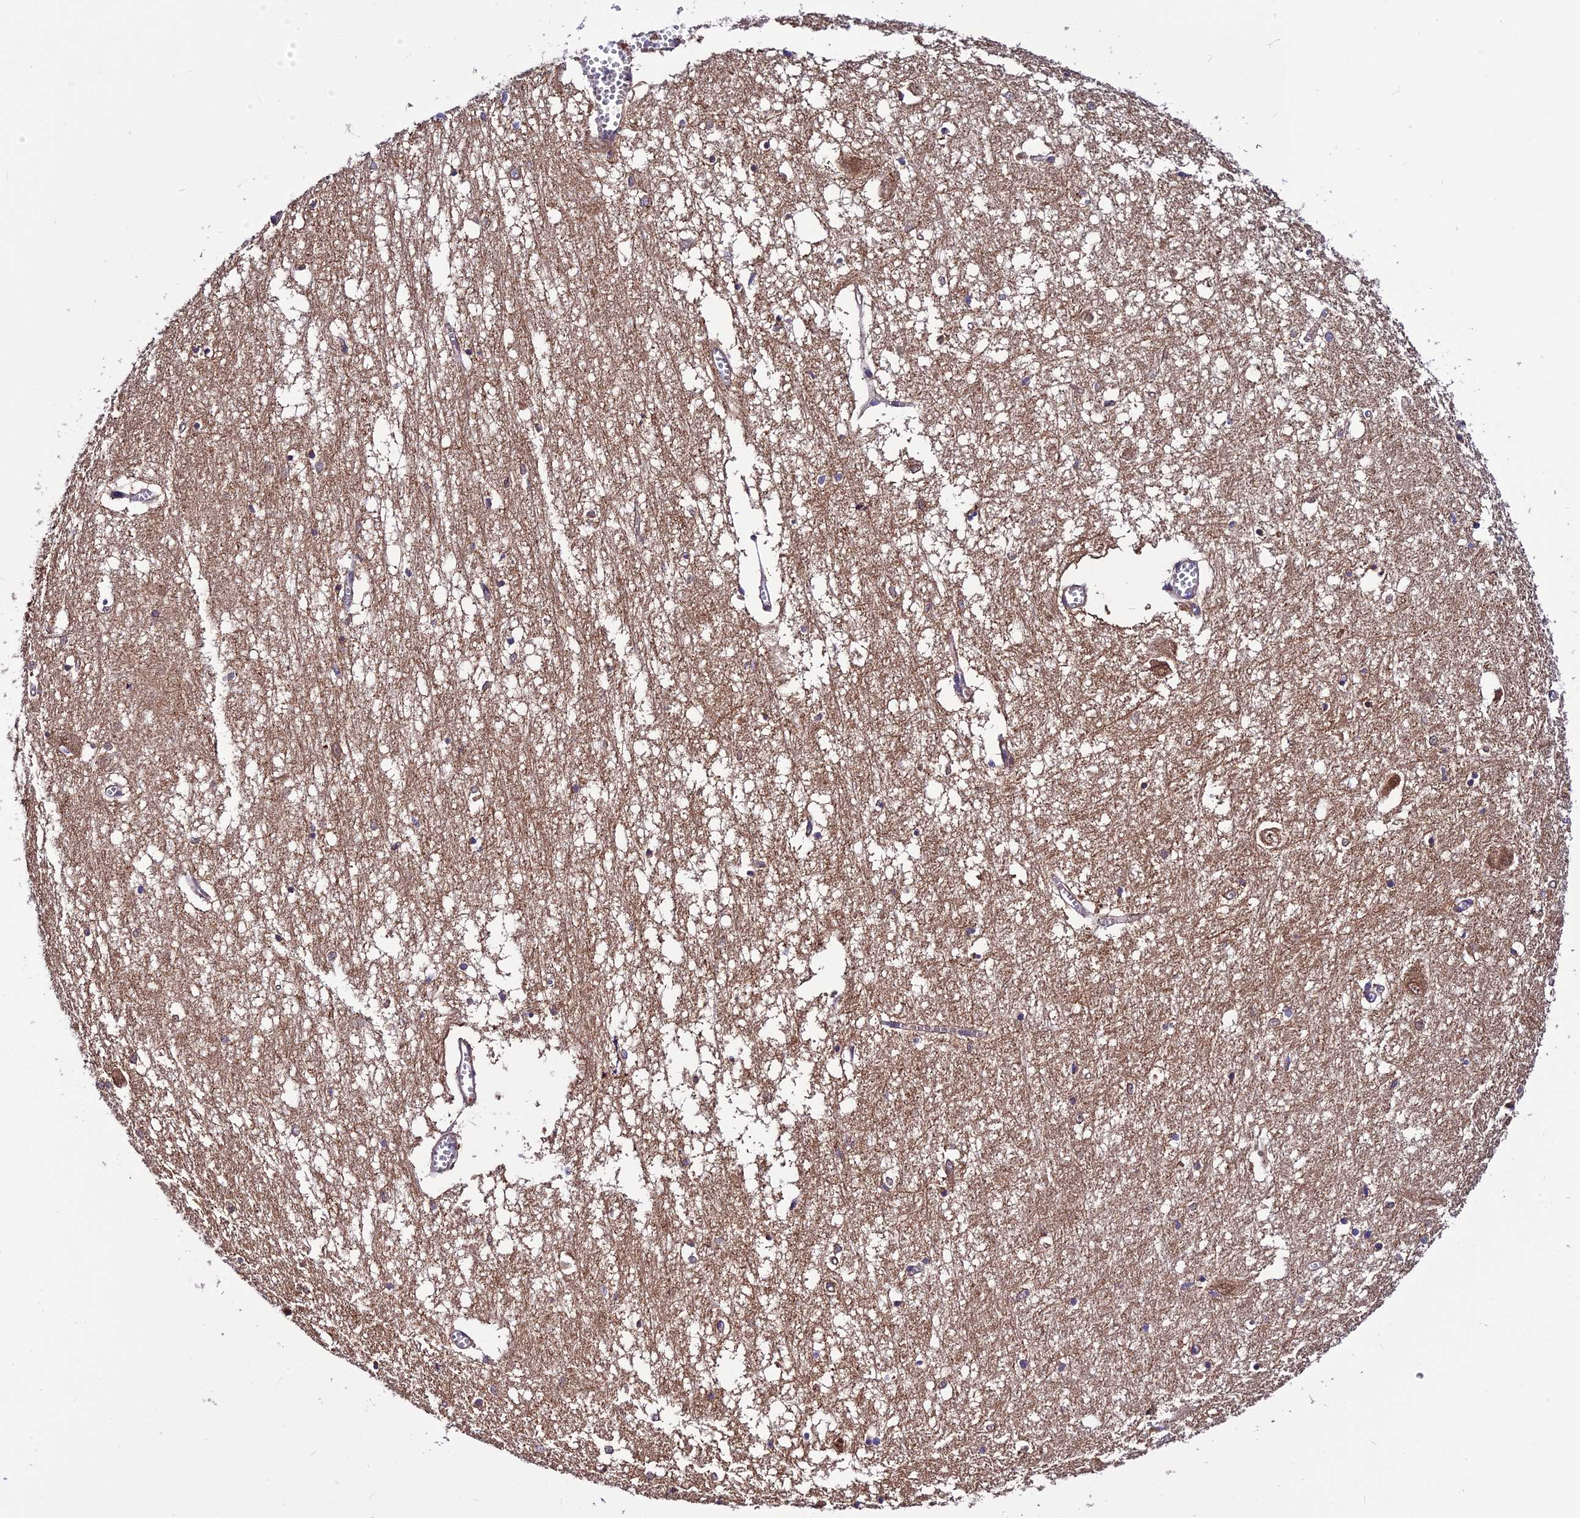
{"staining": {"intensity": "moderate", "quantity": "<25%", "location": "cytoplasmic/membranous"}, "tissue": "hippocampus", "cell_type": "Glial cells", "image_type": "normal", "snomed": [{"axis": "morphology", "description": "Normal tissue, NOS"}, {"axis": "topography", "description": "Hippocampus"}], "caption": "Protein expression by immunohistochemistry reveals moderate cytoplasmic/membranous positivity in about <25% of glial cells in unremarkable hippocampus.", "gene": "PZP", "patient": {"sex": "male", "age": 70}}